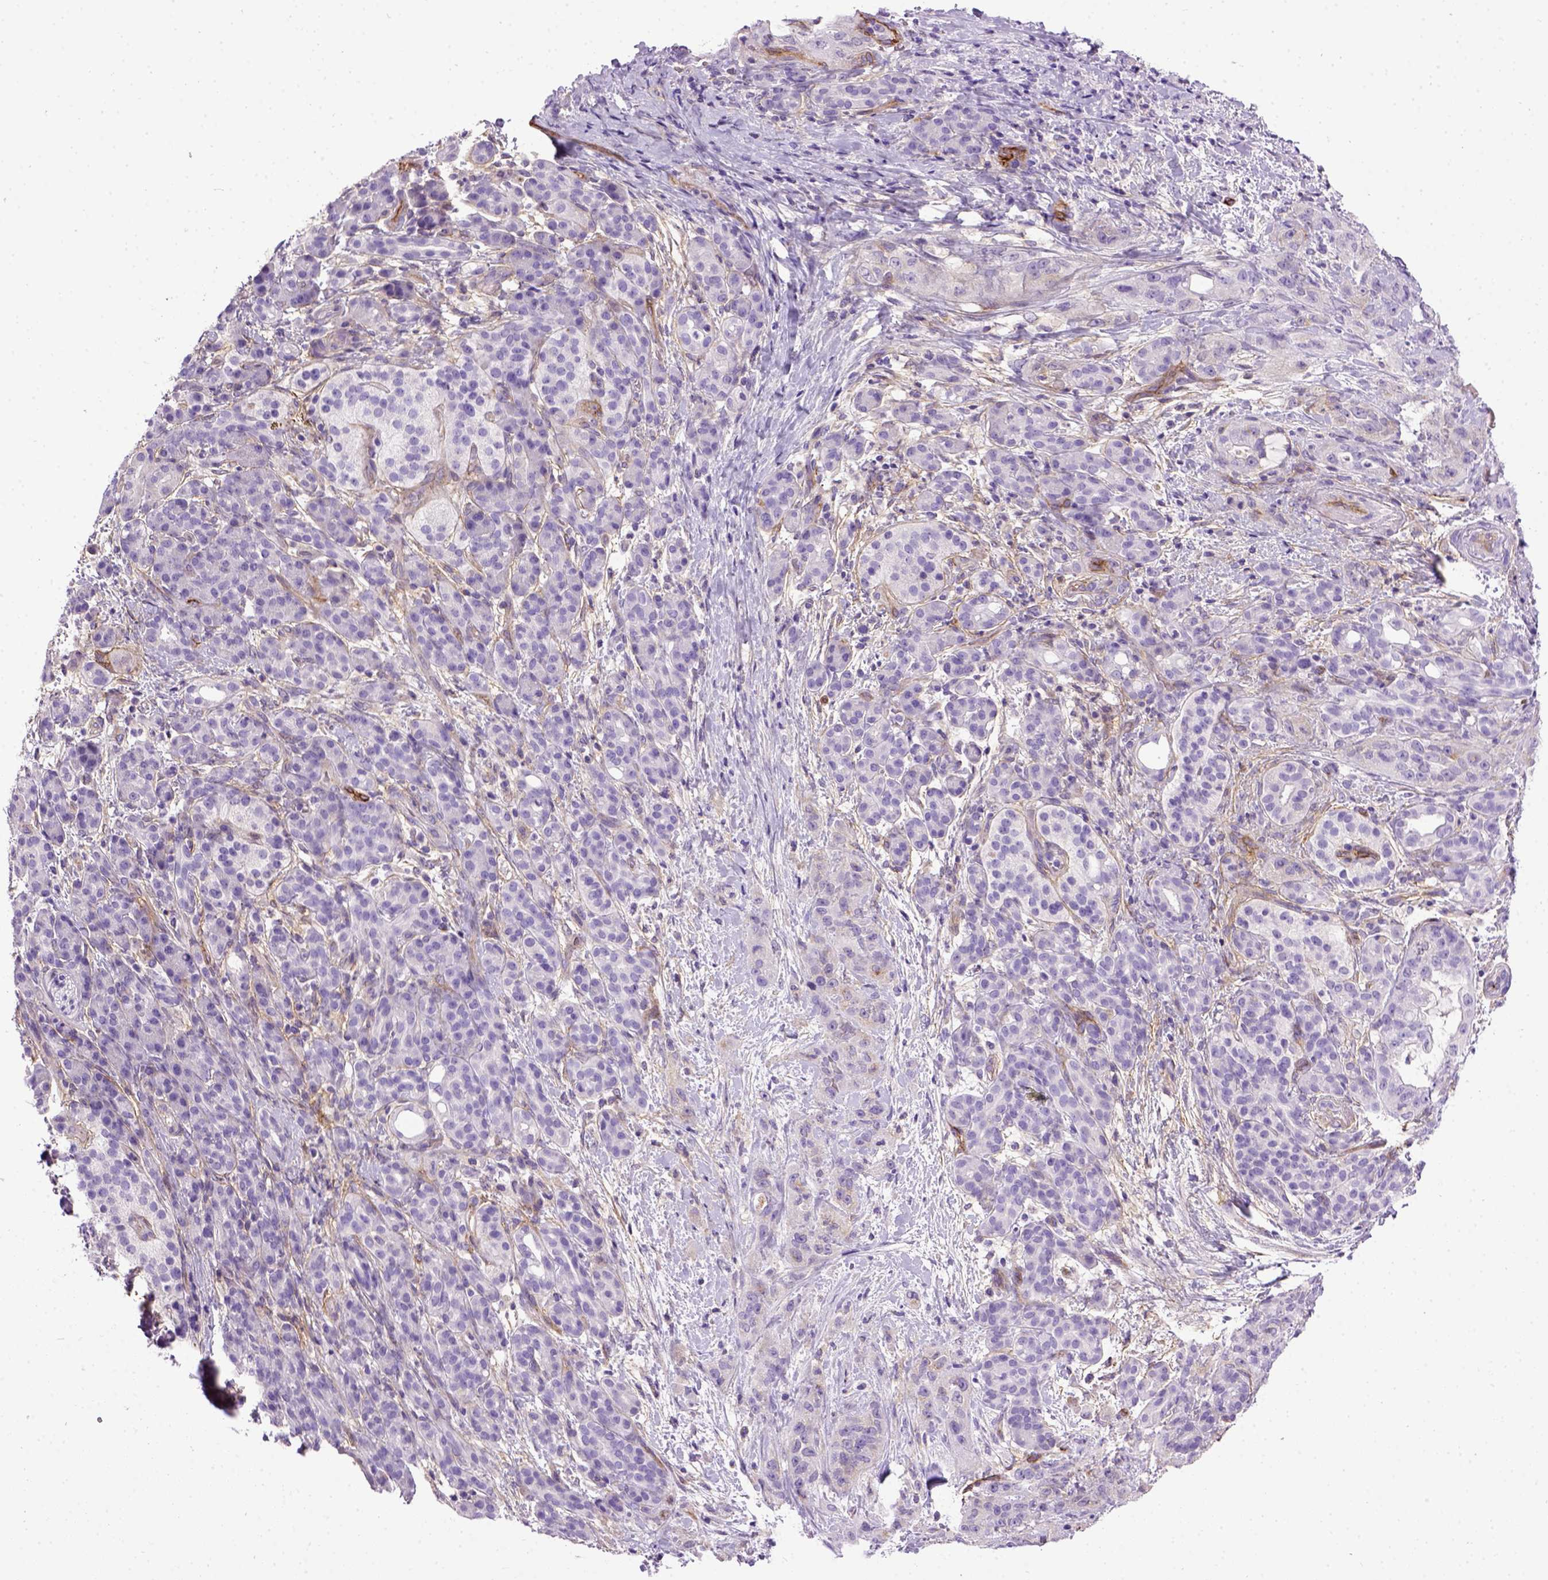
{"staining": {"intensity": "negative", "quantity": "none", "location": "none"}, "tissue": "pancreatic cancer", "cell_type": "Tumor cells", "image_type": "cancer", "snomed": [{"axis": "morphology", "description": "Adenocarcinoma, NOS"}, {"axis": "topography", "description": "Pancreas"}], "caption": "Immunohistochemical staining of adenocarcinoma (pancreatic) shows no significant staining in tumor cells. Brightfield microscopy of immunohistochemistry stained with DAB (brown) and hematoxylin (blue), captured at high magnification.", "gene": "ENG", "patient": {"sex": "male", "age": 44}}